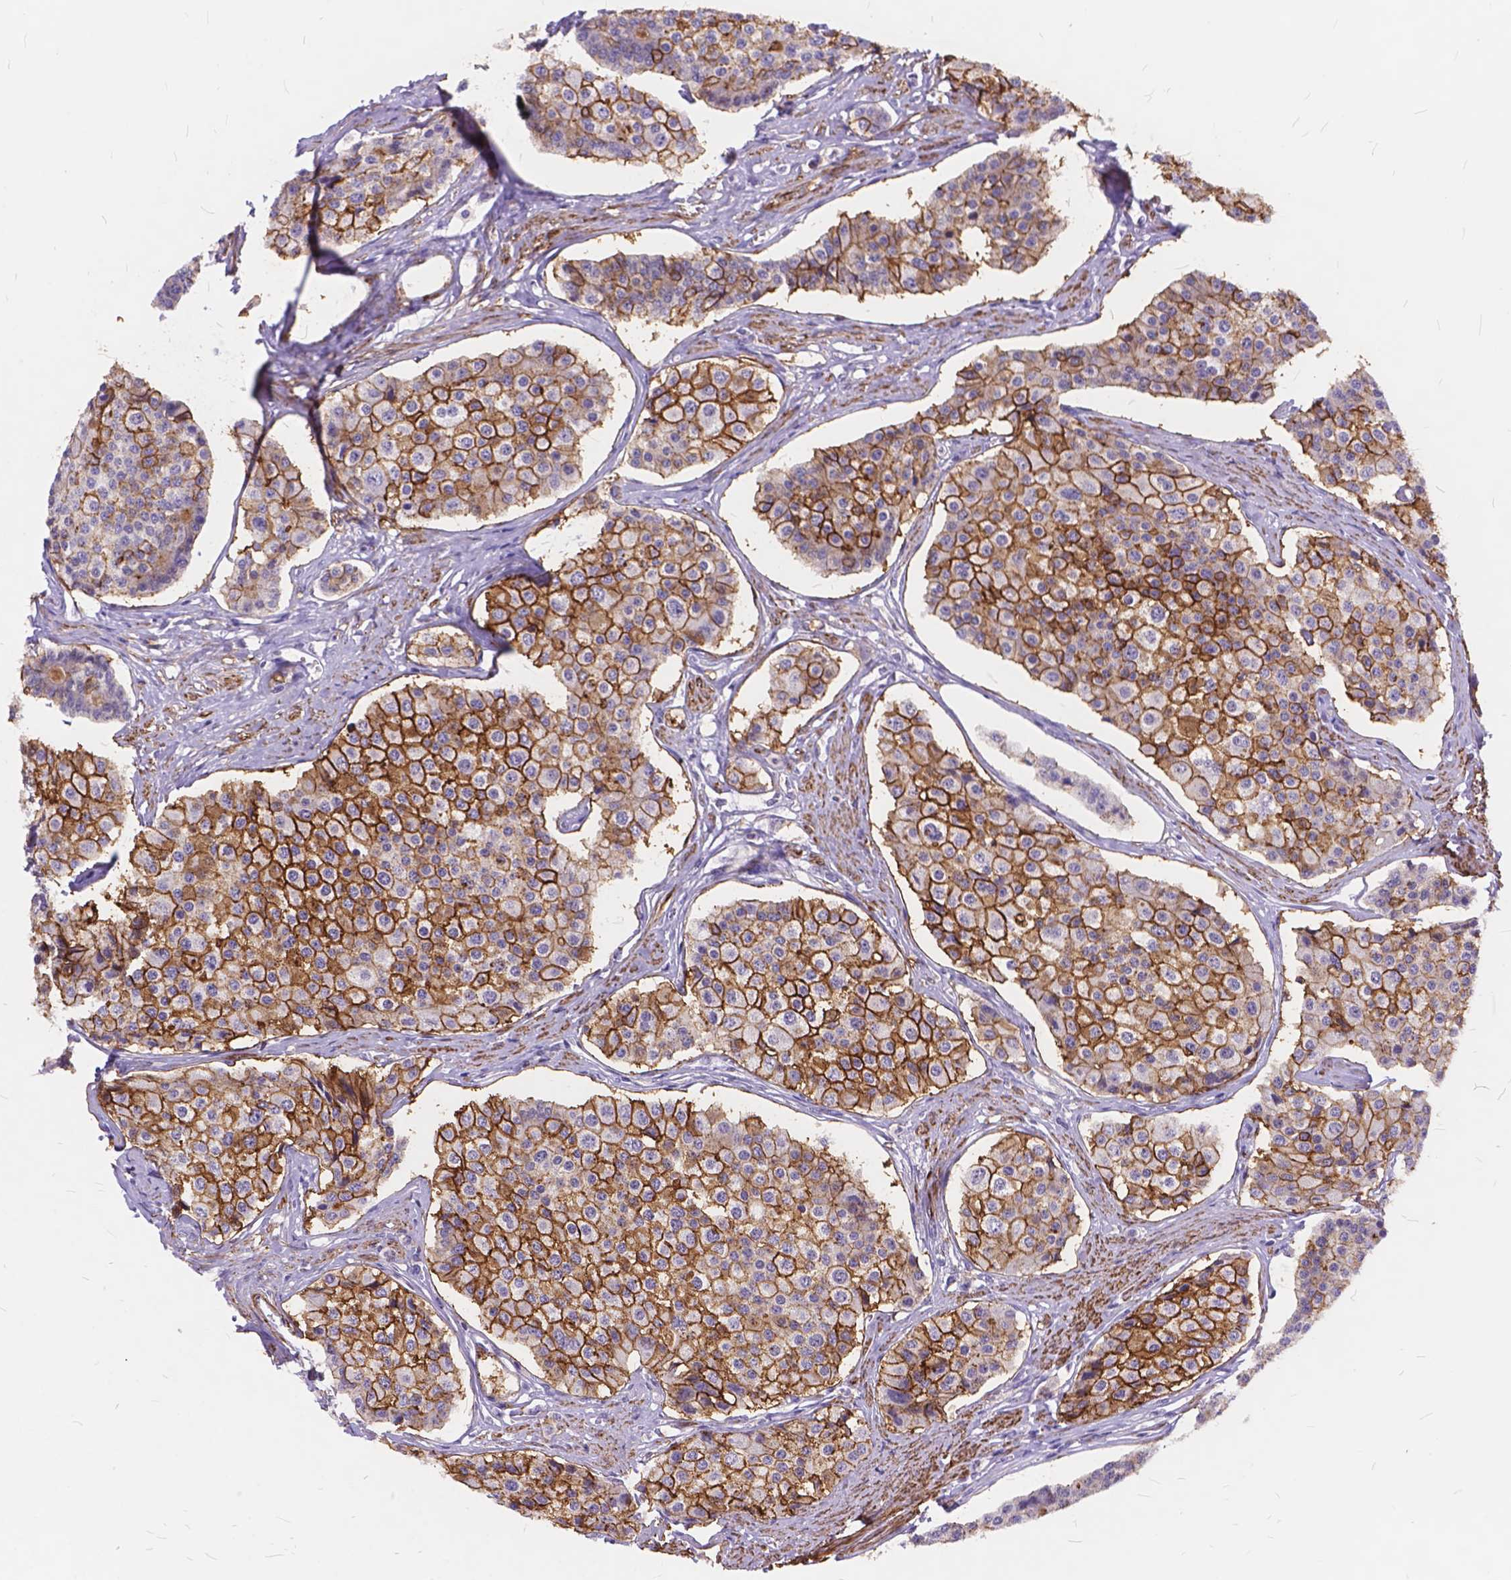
{"staining": {"intensity": "strong", "quantity": ">75%", "location": "cytoplasmic/membranous"}, "tissue": "carcinoid", "cell_type": "Tumor cells", "image_type": "cancer", "snomed": [{"axis": "morphology", "description": "Carcinoid, malignant, NOS"}, {"axis": "topography", "description": "Small intestine"}], "caption": "Immunohistochemistry (DAB) staining of carcinoid (malignant) shows strong cytoplasmic/membranous protein expression in about >75% of tumor cells.", "gene": "MAN2C1", "patient": {"sex": "female", "age": 65}}